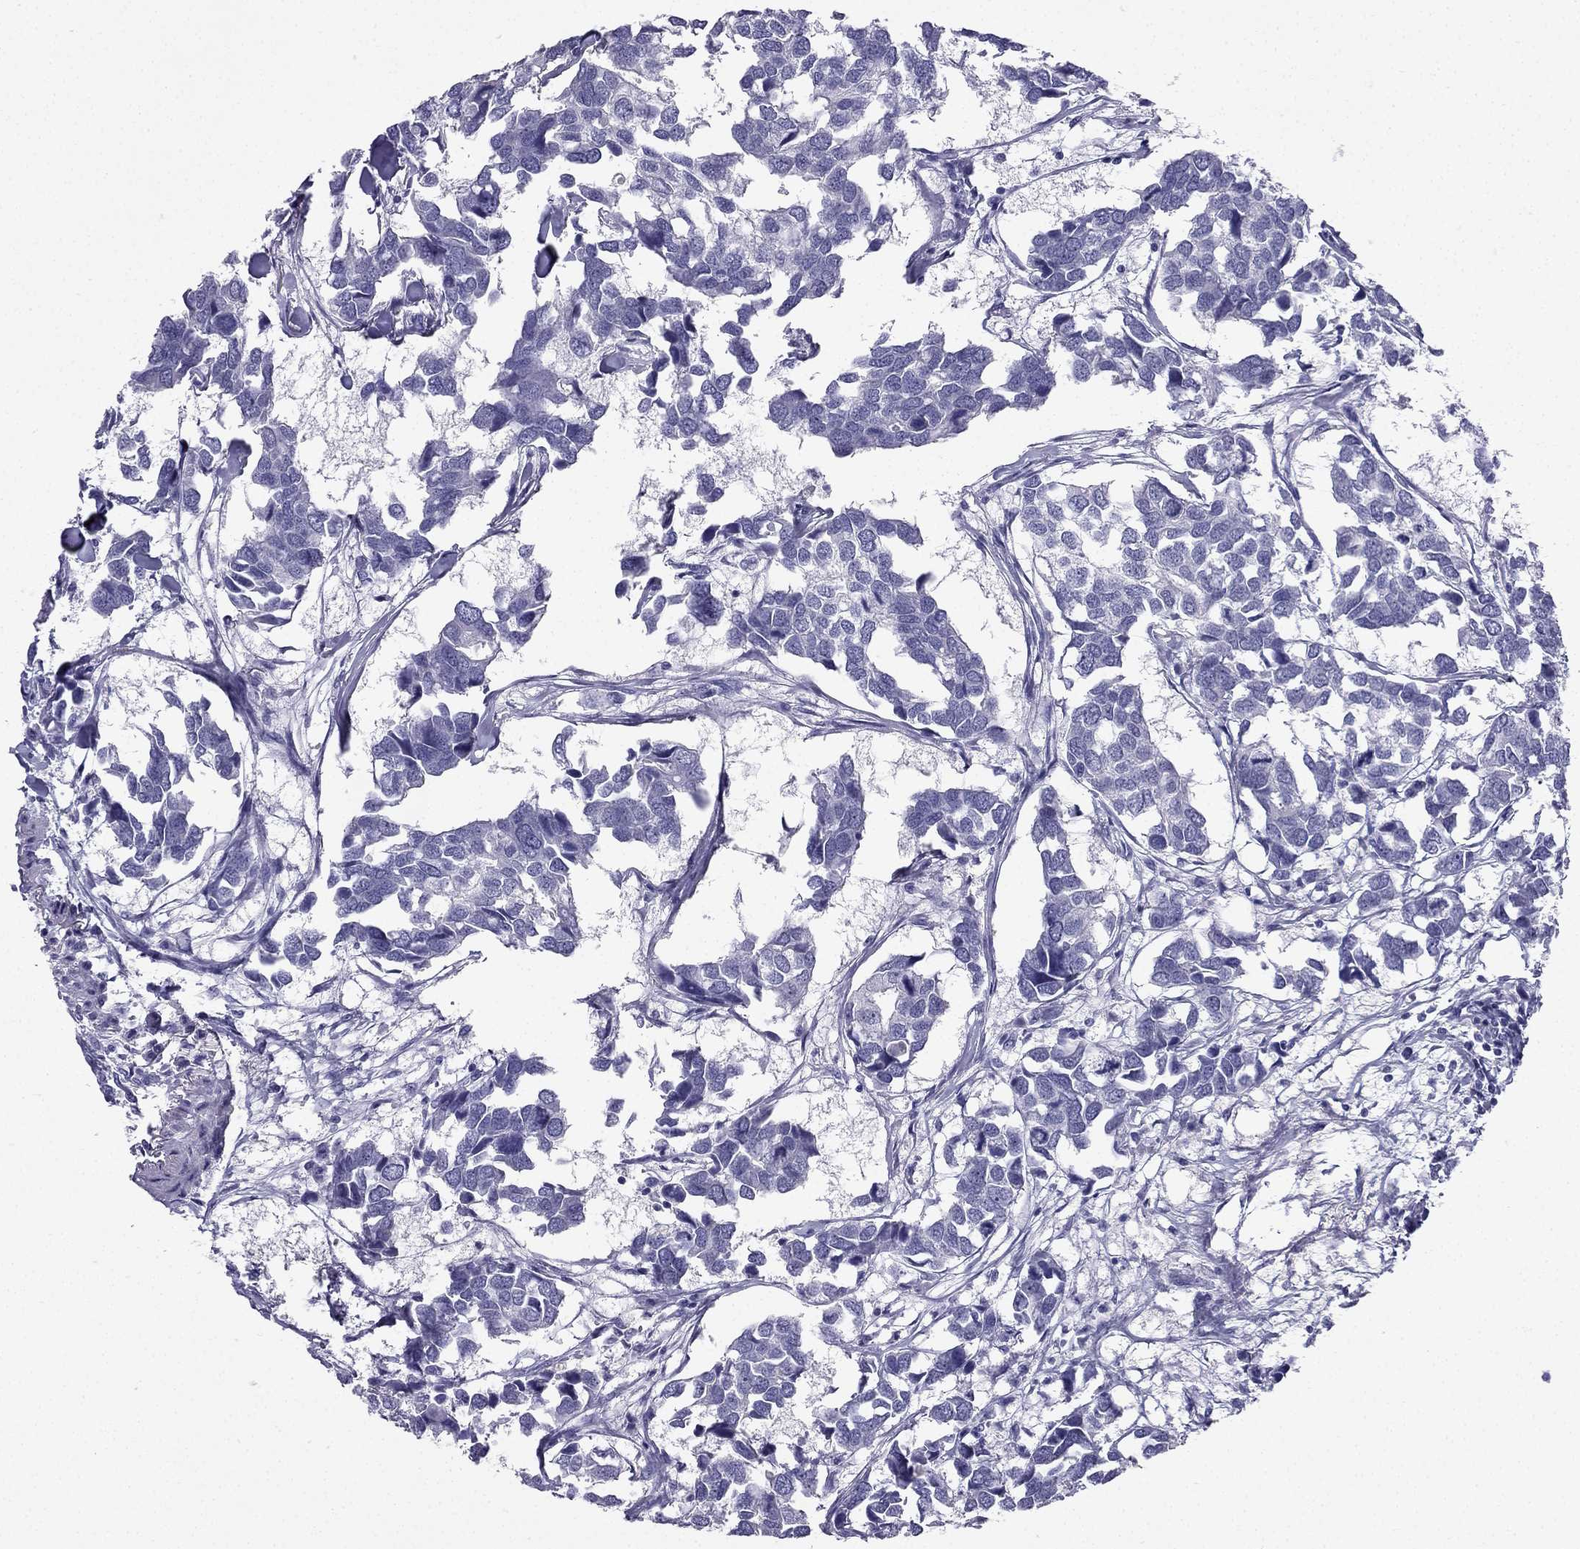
{"staining": {"intensity": "negative", "quantity": "none", "location": "none"}, "tissue": "breast cancer", "cell_type": "Tumor cells", "image_type": "cancer", "snomed": [{"axis": "morphology", "description": "Duct carcinoma"}, {"axis": "topography", "description": "Breast"}], "caption": "A histopathology image of human breast cancer is negative for staining in tumor cells.", "gene": "NPTX1", "patient": {"sex": "female", "age": 83}}